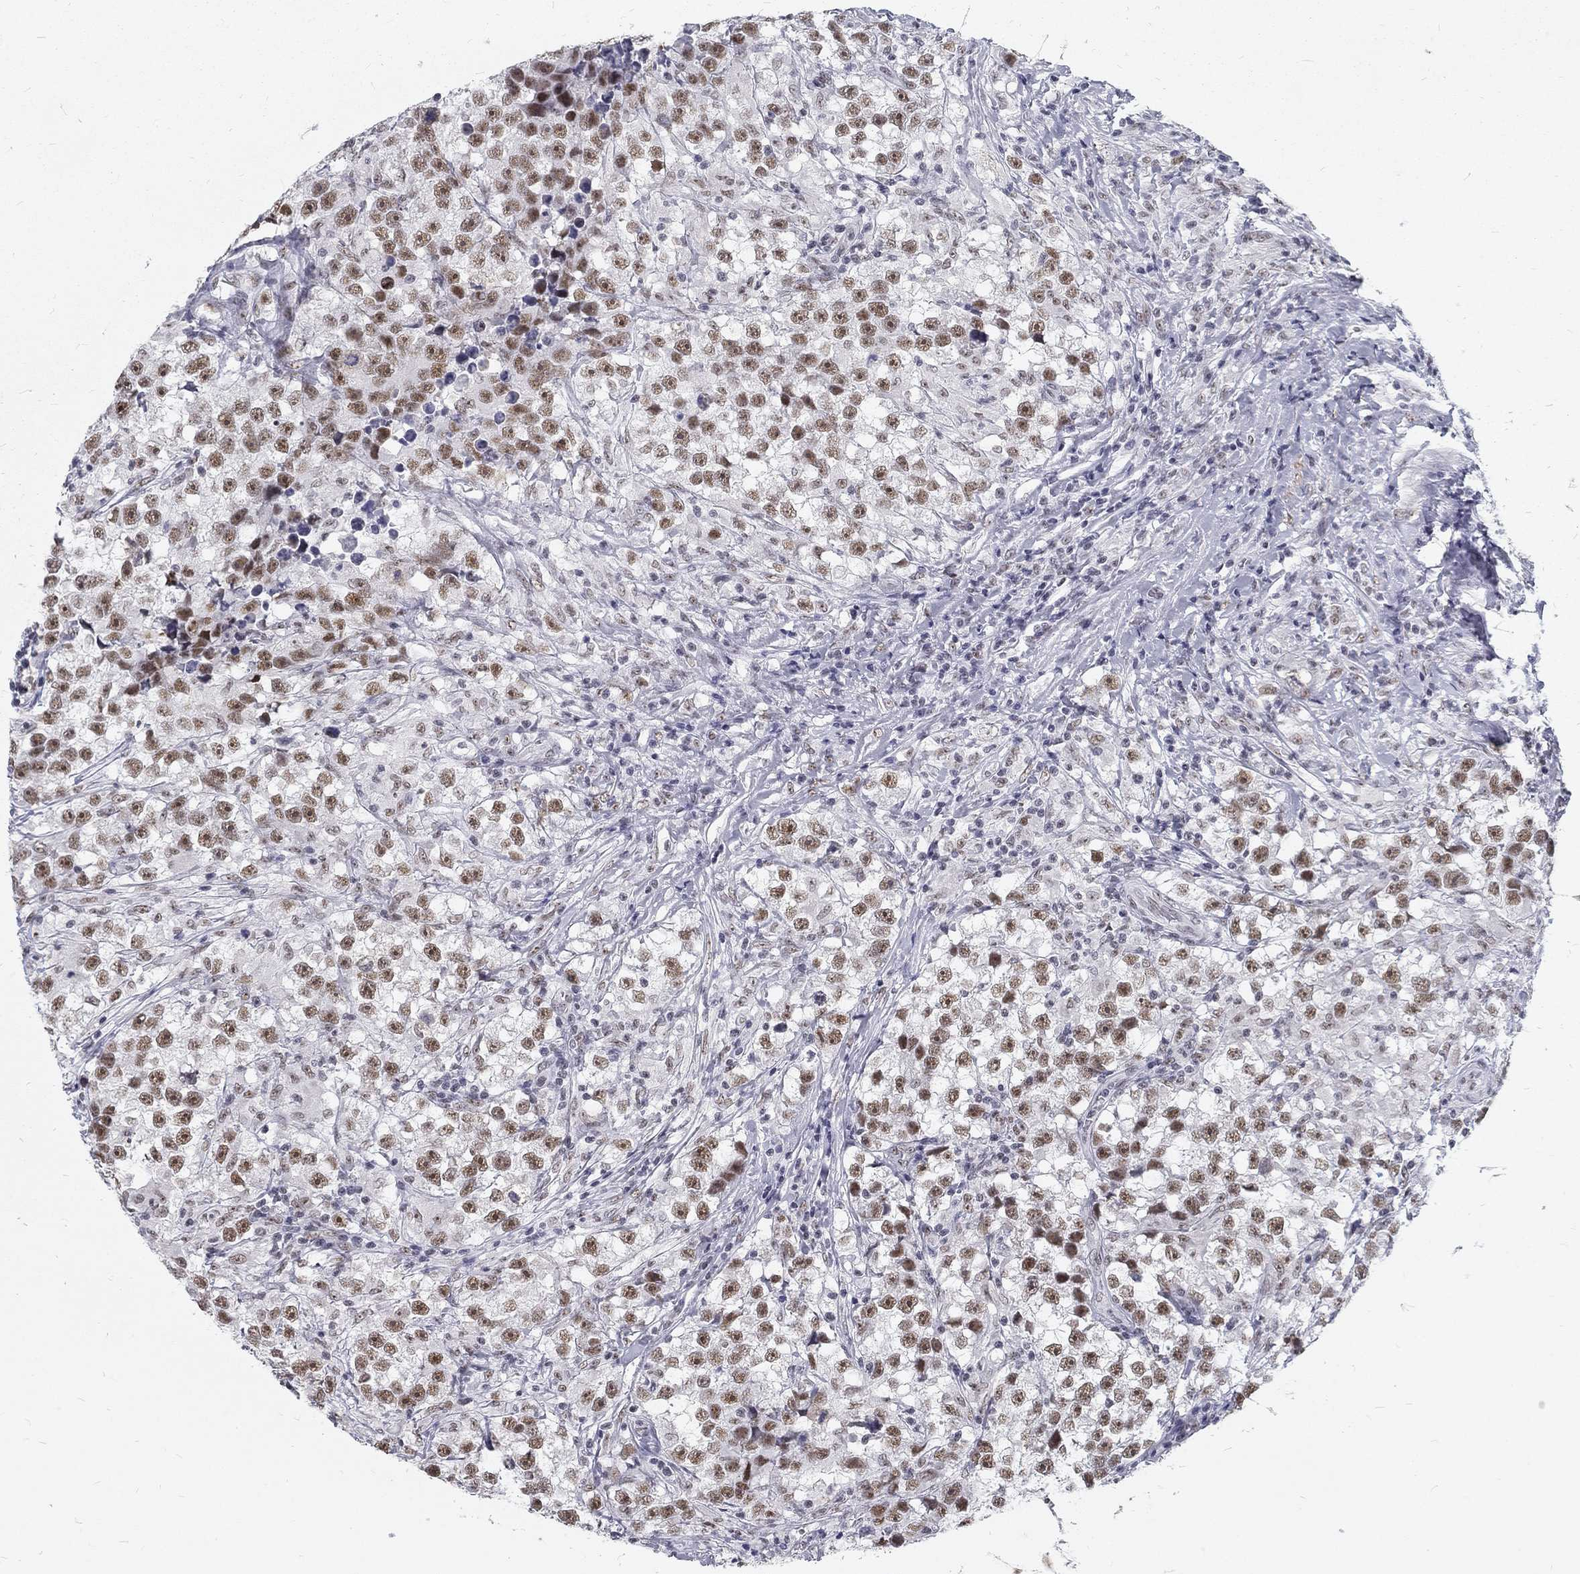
{"staining": {"intensity": "moderate", "quantity": ">75%", "location": "nuclear"}, "tissue": "testis cancer", "cell_type": "Tumor cells", "image_type": "cancer", "snomed": [{"axis": "morphology", "description": "Seminoma, NOS"}, {"axis": "topography", "description": "Testis"}], "caption": "There is medium levels of moderate nuclear expression in tumor cells of seminoma (testis), as demonstrated by immunohistochemical staining (brown color).", "gene": "SNORC", "patient": {"sex": "male", "age": 46}}